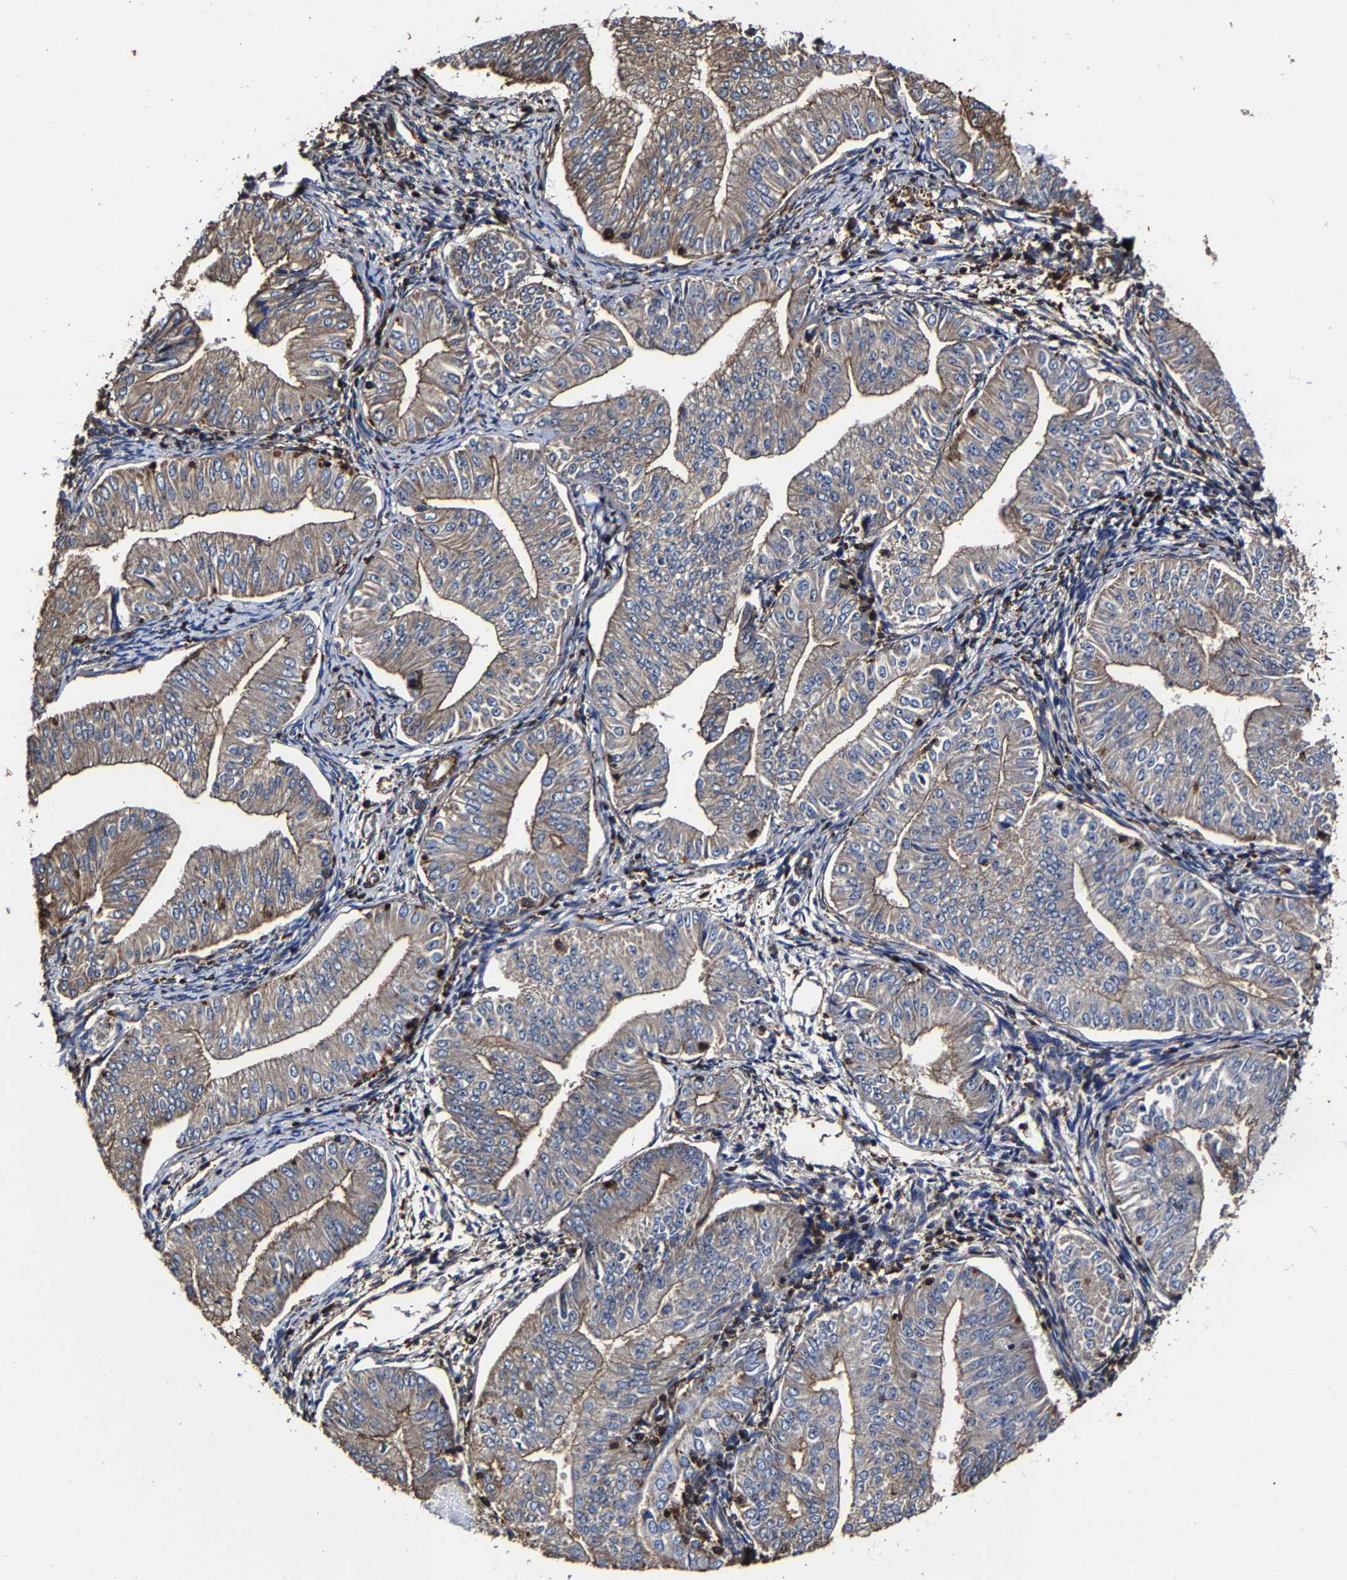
{"staining": {"intensity": "weak", "quantity": ">75%", "location": "cytoplasmic/membranous"}, "tissue": "endometrial cancer", "cell_type": "Tumor cells", "image_type": "cancer", "snomed": [{"axis": "morphology", "description": "Normal tissue, NOS"}, {"axis": "morphology", "description": "Adenocarcinoma, NOS"}, {"axis": "topography", "description": "Endometrium"}], "caption": "Immunohistochemistry (IHC) image of endometrial cancer stained for a protein (brown), which exhibits low levels of weak cytoplasmic/membranous staining in about >75% of tumor cells.", "gene": "SSH3", "patient": {"sex": "female", "age": 53}}